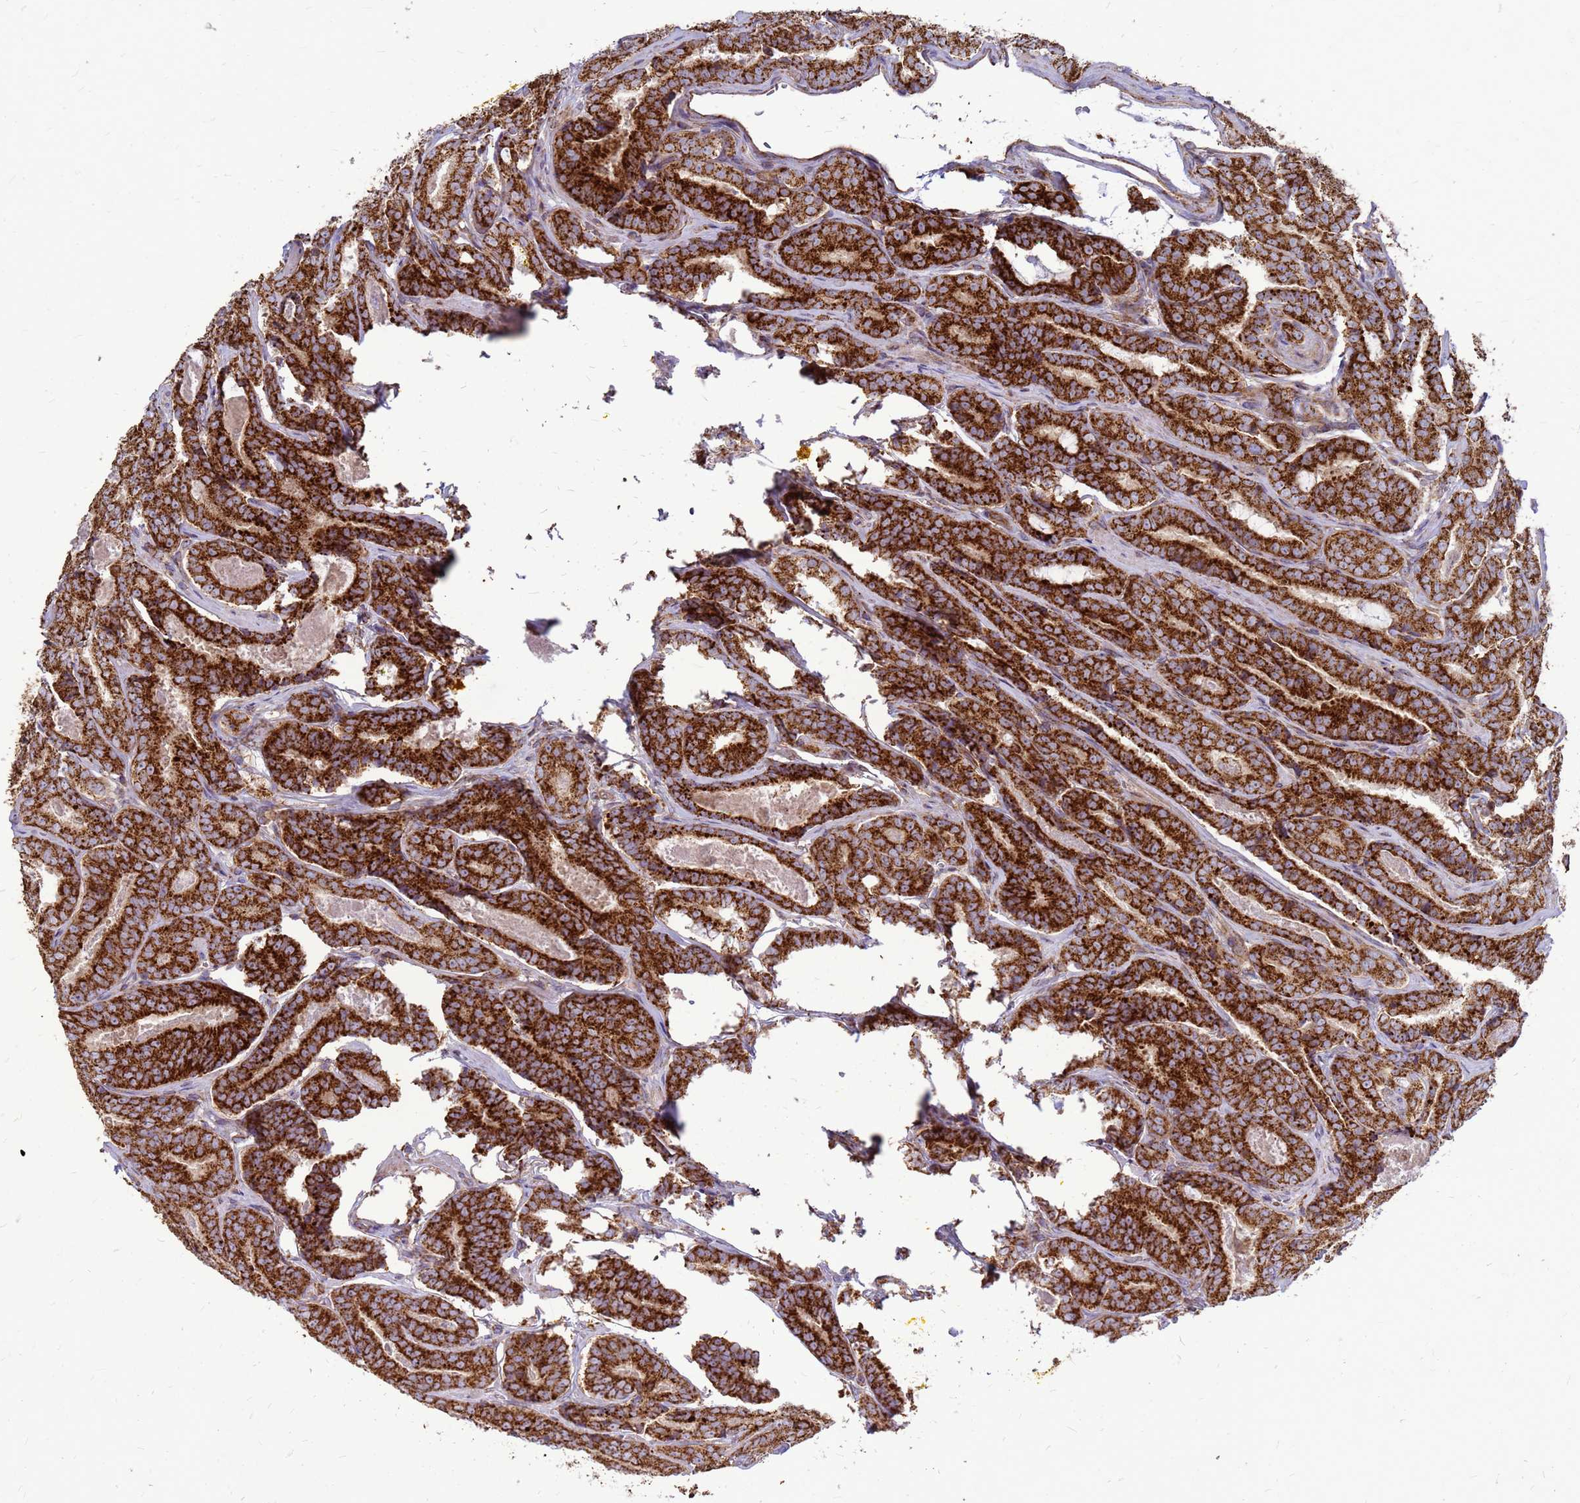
{"staining": {"intensity": "strong", "quantity": ">75%", "location": "cytoplasmic/membranous"}, "tissue": "prostate cancer", "cell_type": "Tumor cells", "image_type": "cancer", "snomed": [{"axis": "morphology", "description": "Adenocarcinoma, High grade"}, {"axis": "topography", "description": "Prostate"}], "caption": "This histopathology image displays immunohistochemistry (IHC) staining of high-grade adenocarcinoma (prostate), with high strong cytoplasmic/membranous expression in approximately >75% of tumor cells.", "gene": "FSTL4", "patient": {"sex": "male", "age": 72}}